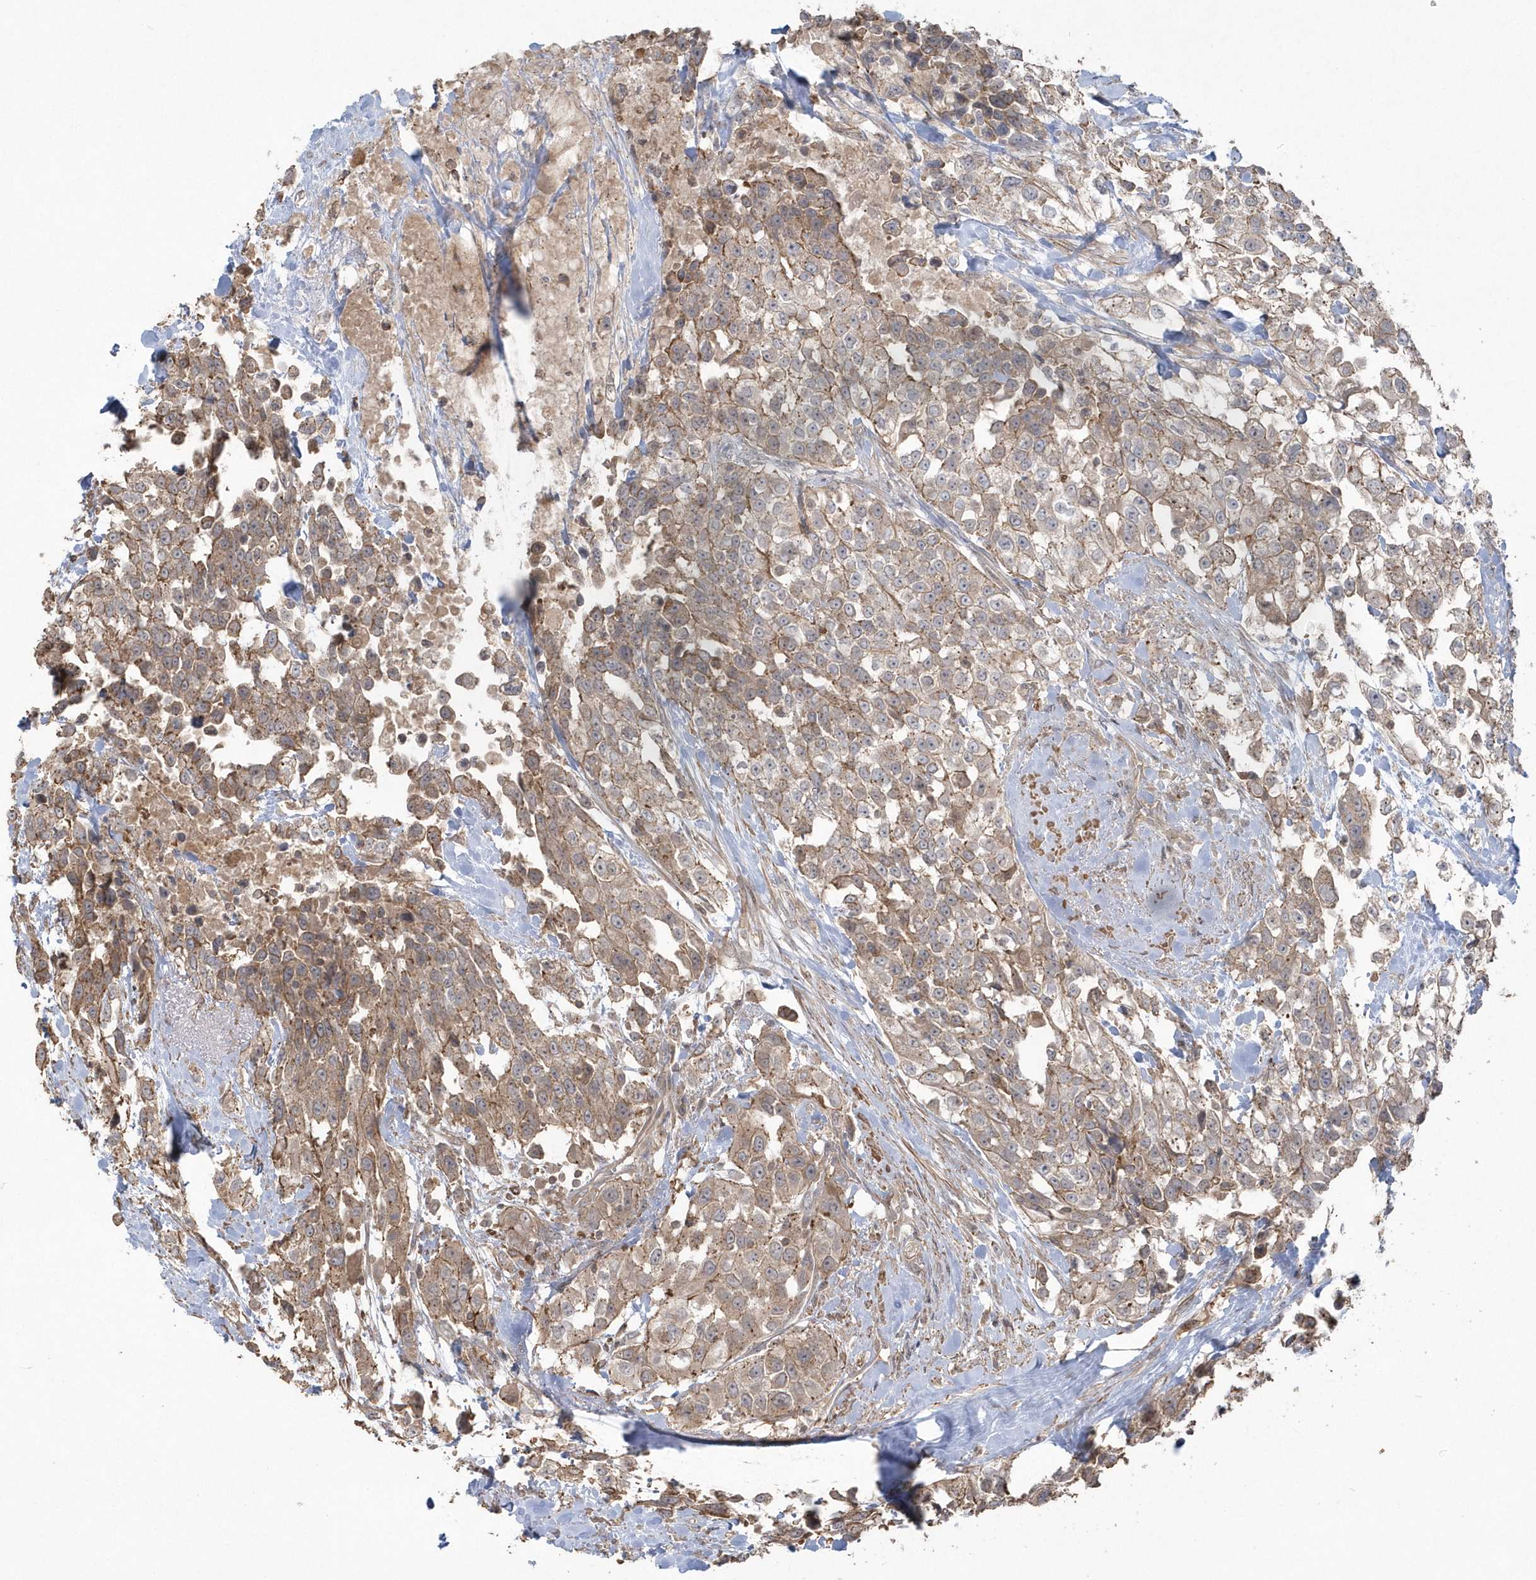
{"staining": {"intensity": "moderate", "quantity": ">75%", "location": "cytoplasmic/membranous"}, "tissue": "urothelial cancer", "cell_type": "Tumor cells", "image_type": "cancer", "snomed": [{"axis": "morphology", "description": "Urothelial carcinoma, High grade"}, {"axis": "topography", "description": "Urinary bladder"}], "caption": "Protein staining by immunohistochemistry (IHC) exhibits moderate cytoplasmic/membranous expression in about >75% of tumor cells in high-grade urothelial carcinoma. (Stains: DAB (3,3'-diaminobenzidine) in brown, nuclei in blue, Microscopy: brightfield microscopy at high magnification).", "gene": "ARMC8", "patient": {"sex": "female", "age": 80}}